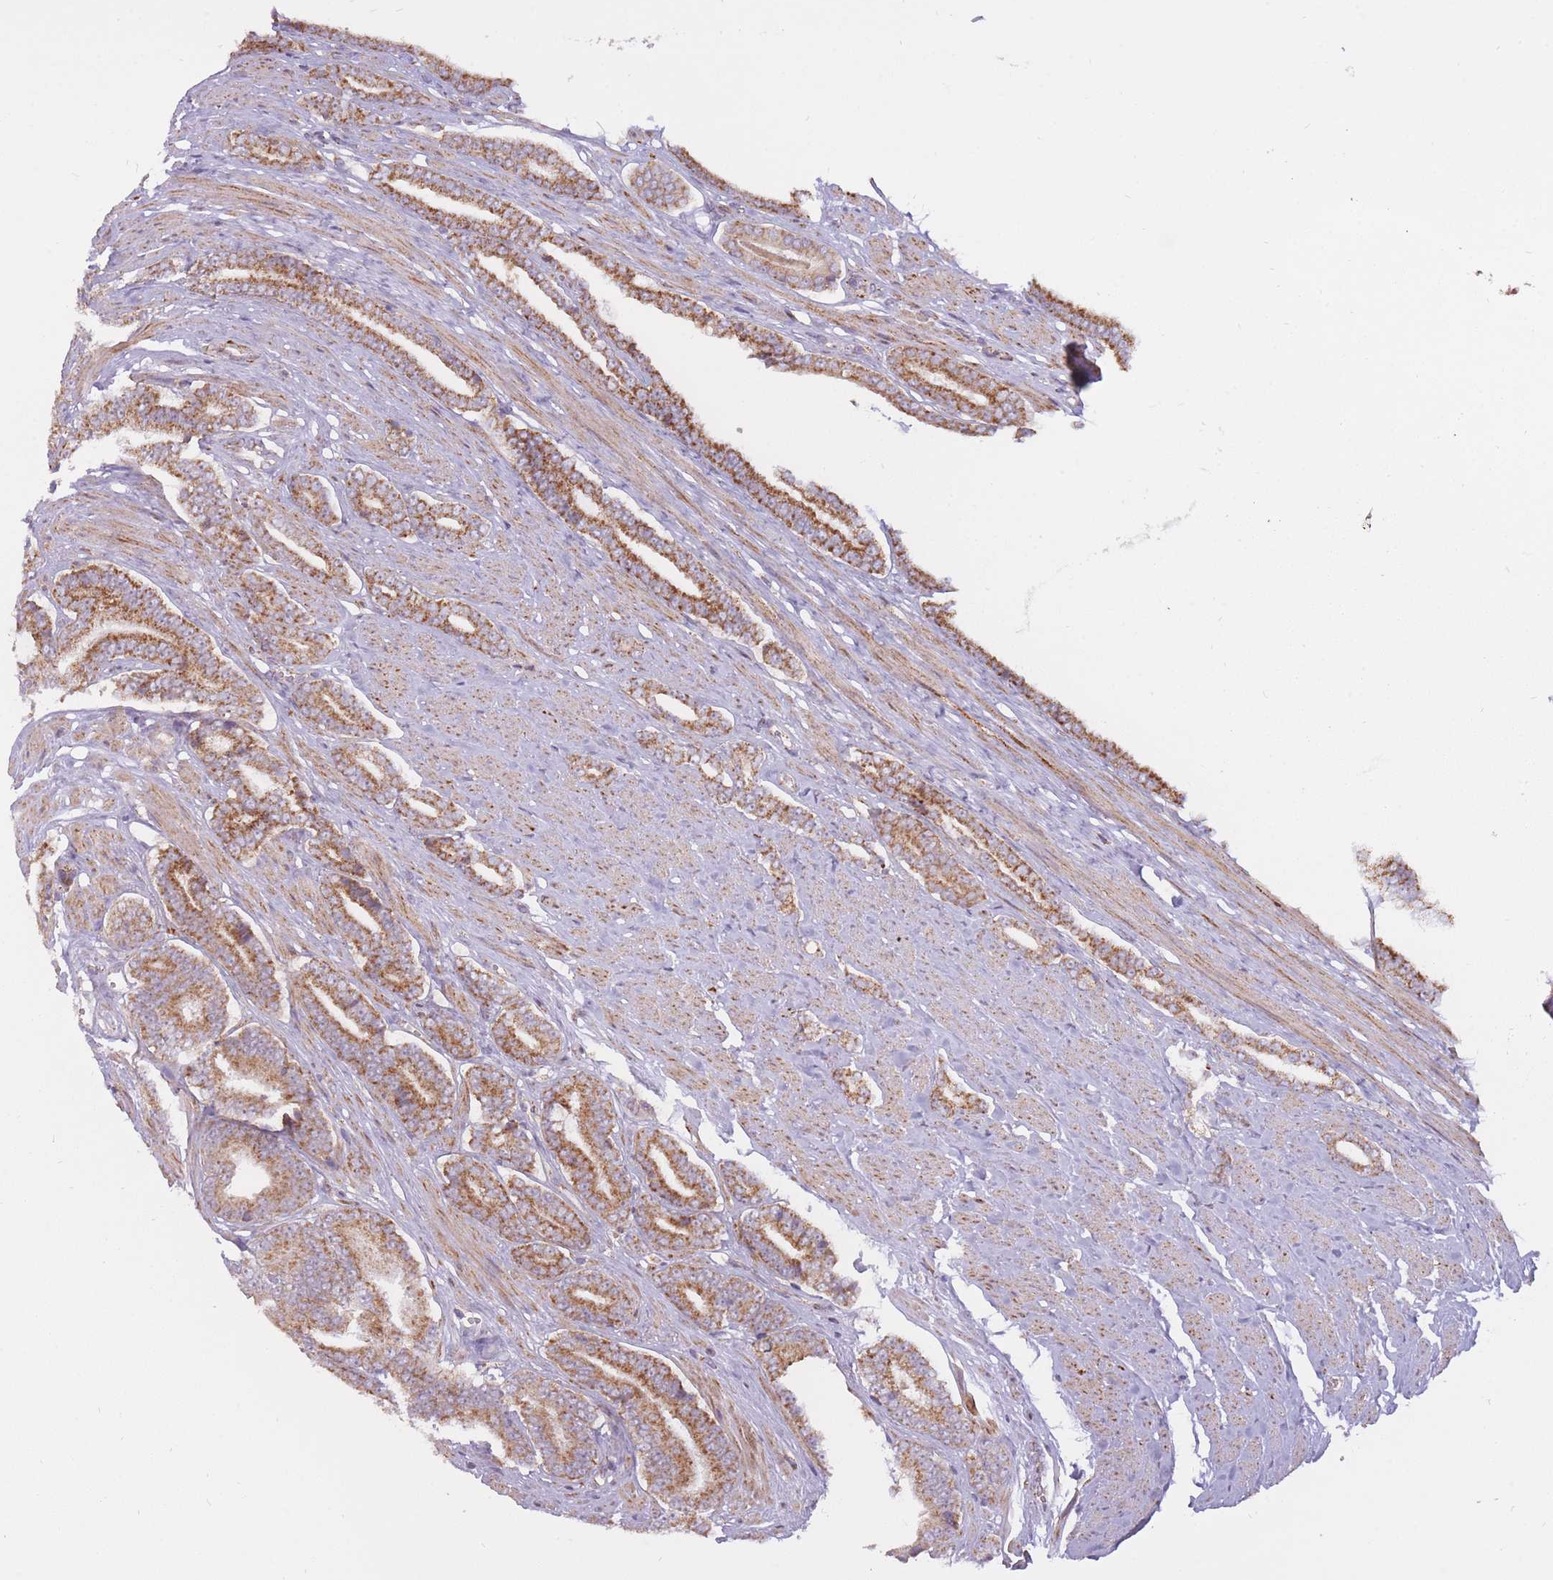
{"staining": {"intensity": "moderate", "quantity": ">75%", "location": "cytoplasmic/membranous"}, "tissue": "prostate cancer", "cell_type": "Tumor cells", "image_type": "cancer", "snomed": [{"axis": "morphology", "description": "Adenocarcinoma, NOS"}, {"axis": "topography", "description": "Prostate and seminal vesicle, NOS"}], "caption": "The histopathology image shows staining of prostate cancer (adenocarcinoma), revealing moderate cytoplasmic/membranous protein positivity (brown color) within tumor cells.", "gene": "LIN7C", "patient": {"sex": "male", "age": 76}}